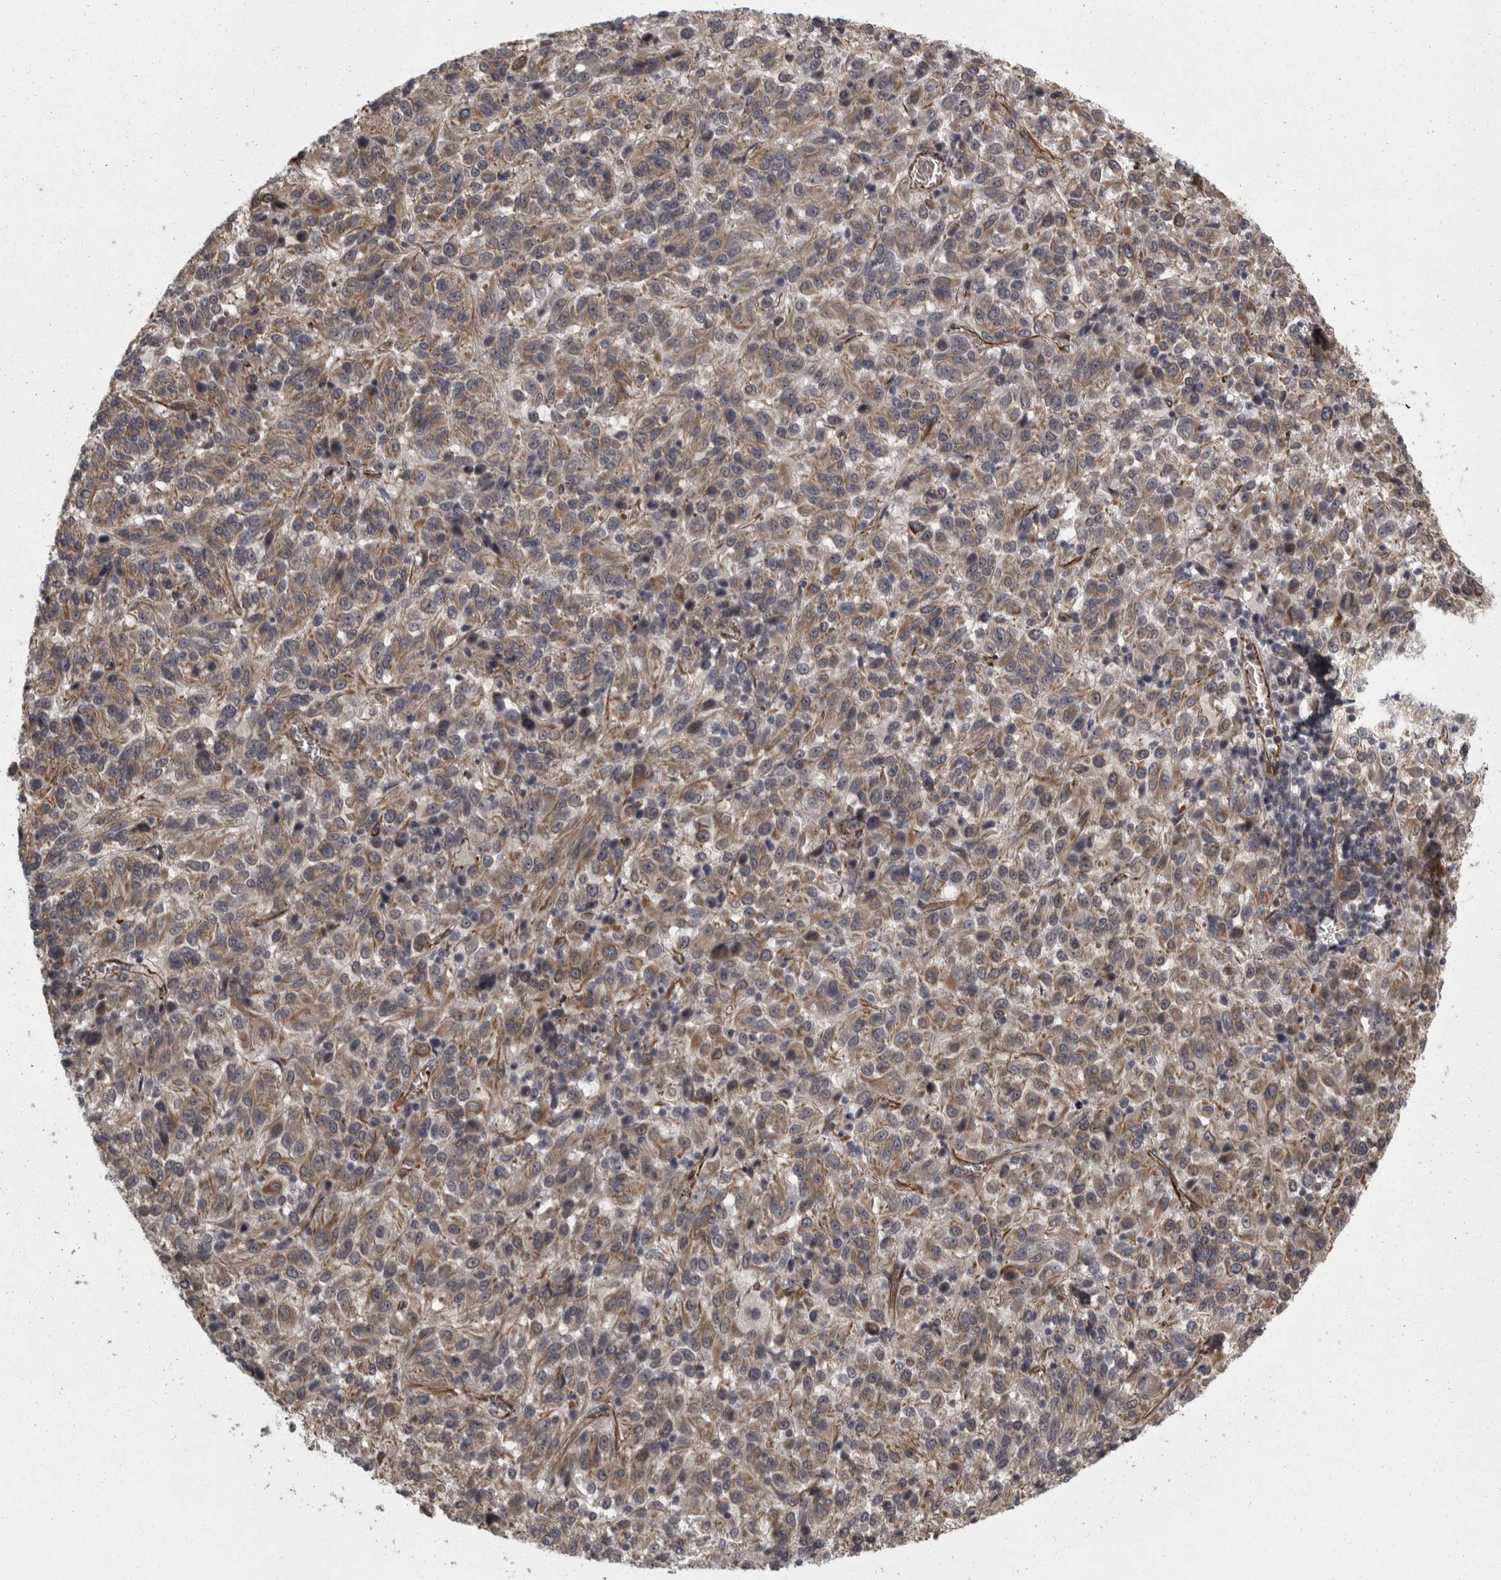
{"staining": {"intensity": "weak", "quantity": ">75%", "location": "cytoplasmic/membranous"}, "tissue": "melanoma", "cell_type": "Tumor cells", "image_type": "cancer", "snomed": [{"axis": "morphology", "description": "Malignant melanoma, Metastatic site"}, {"axis": "topography", "description": "Lung"}], "caption": "Protein staining reveals weak cytoplasmic/membranous positivity in about >75% of tumor cells in melanoma.", "gene": "FAAP100", "patient": {"sex": "male", "age": 64}}